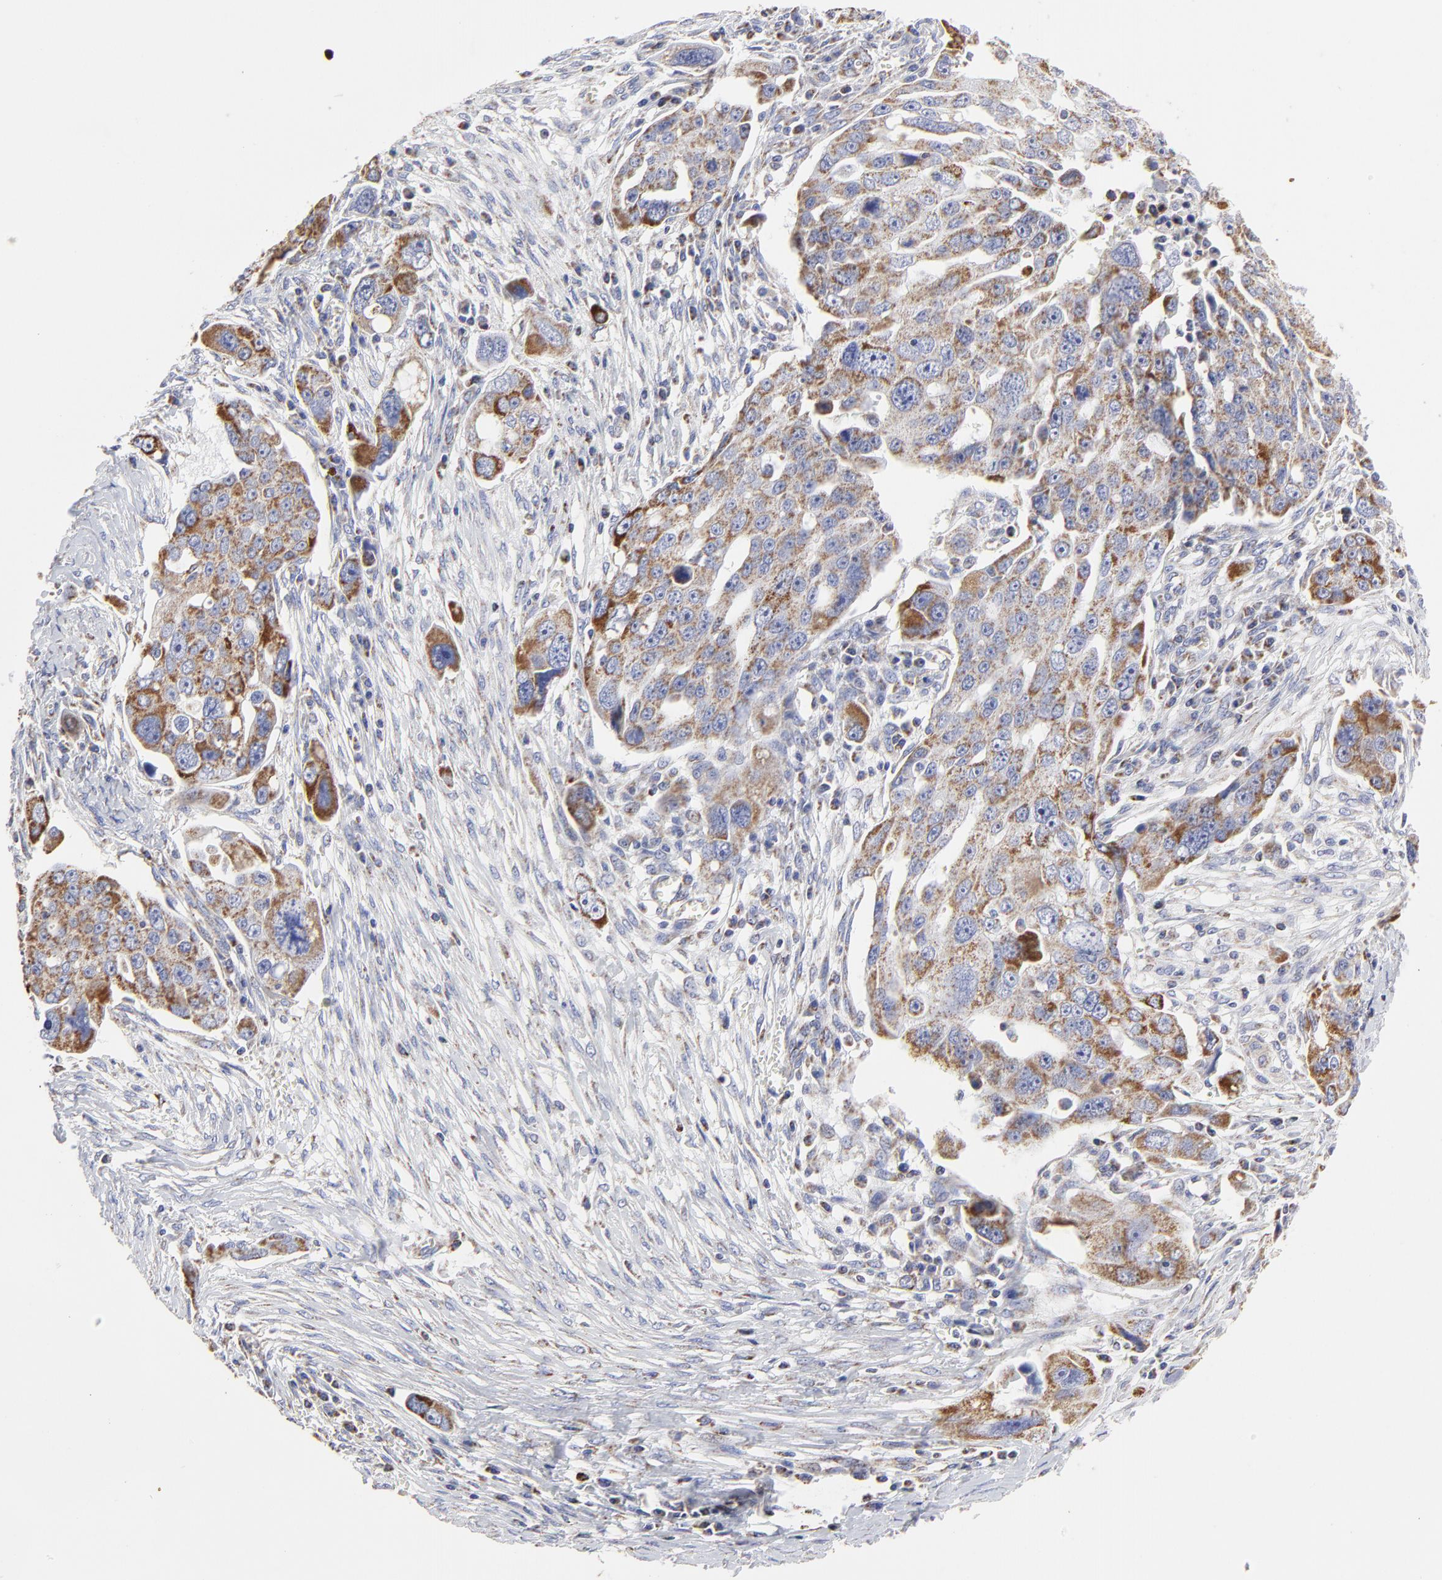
{"staining": {"intensity": "moderate", "quantity": ">75%", "location": "cytoplasmic/membranous"}, "tissue": "ovarian cancer", "cell_type": "Tumor cells", "image_type": "cancer", "snomed": [{"axis": "morphology", "description": "Carcinoma, endometroid"}, {"axis": "topography", "description": "Ovary"}], "caption": "Ovarian cancer was stained to show a protein in brown. There is medium levels of moderate cytoplasmic/membranous expression in about >75% of tumor cells. The protein of interest is shown in brown color, while the nuclei are stained blue.", "gene": "PINK1", "patient": {"sex": "female", "age": 75}}